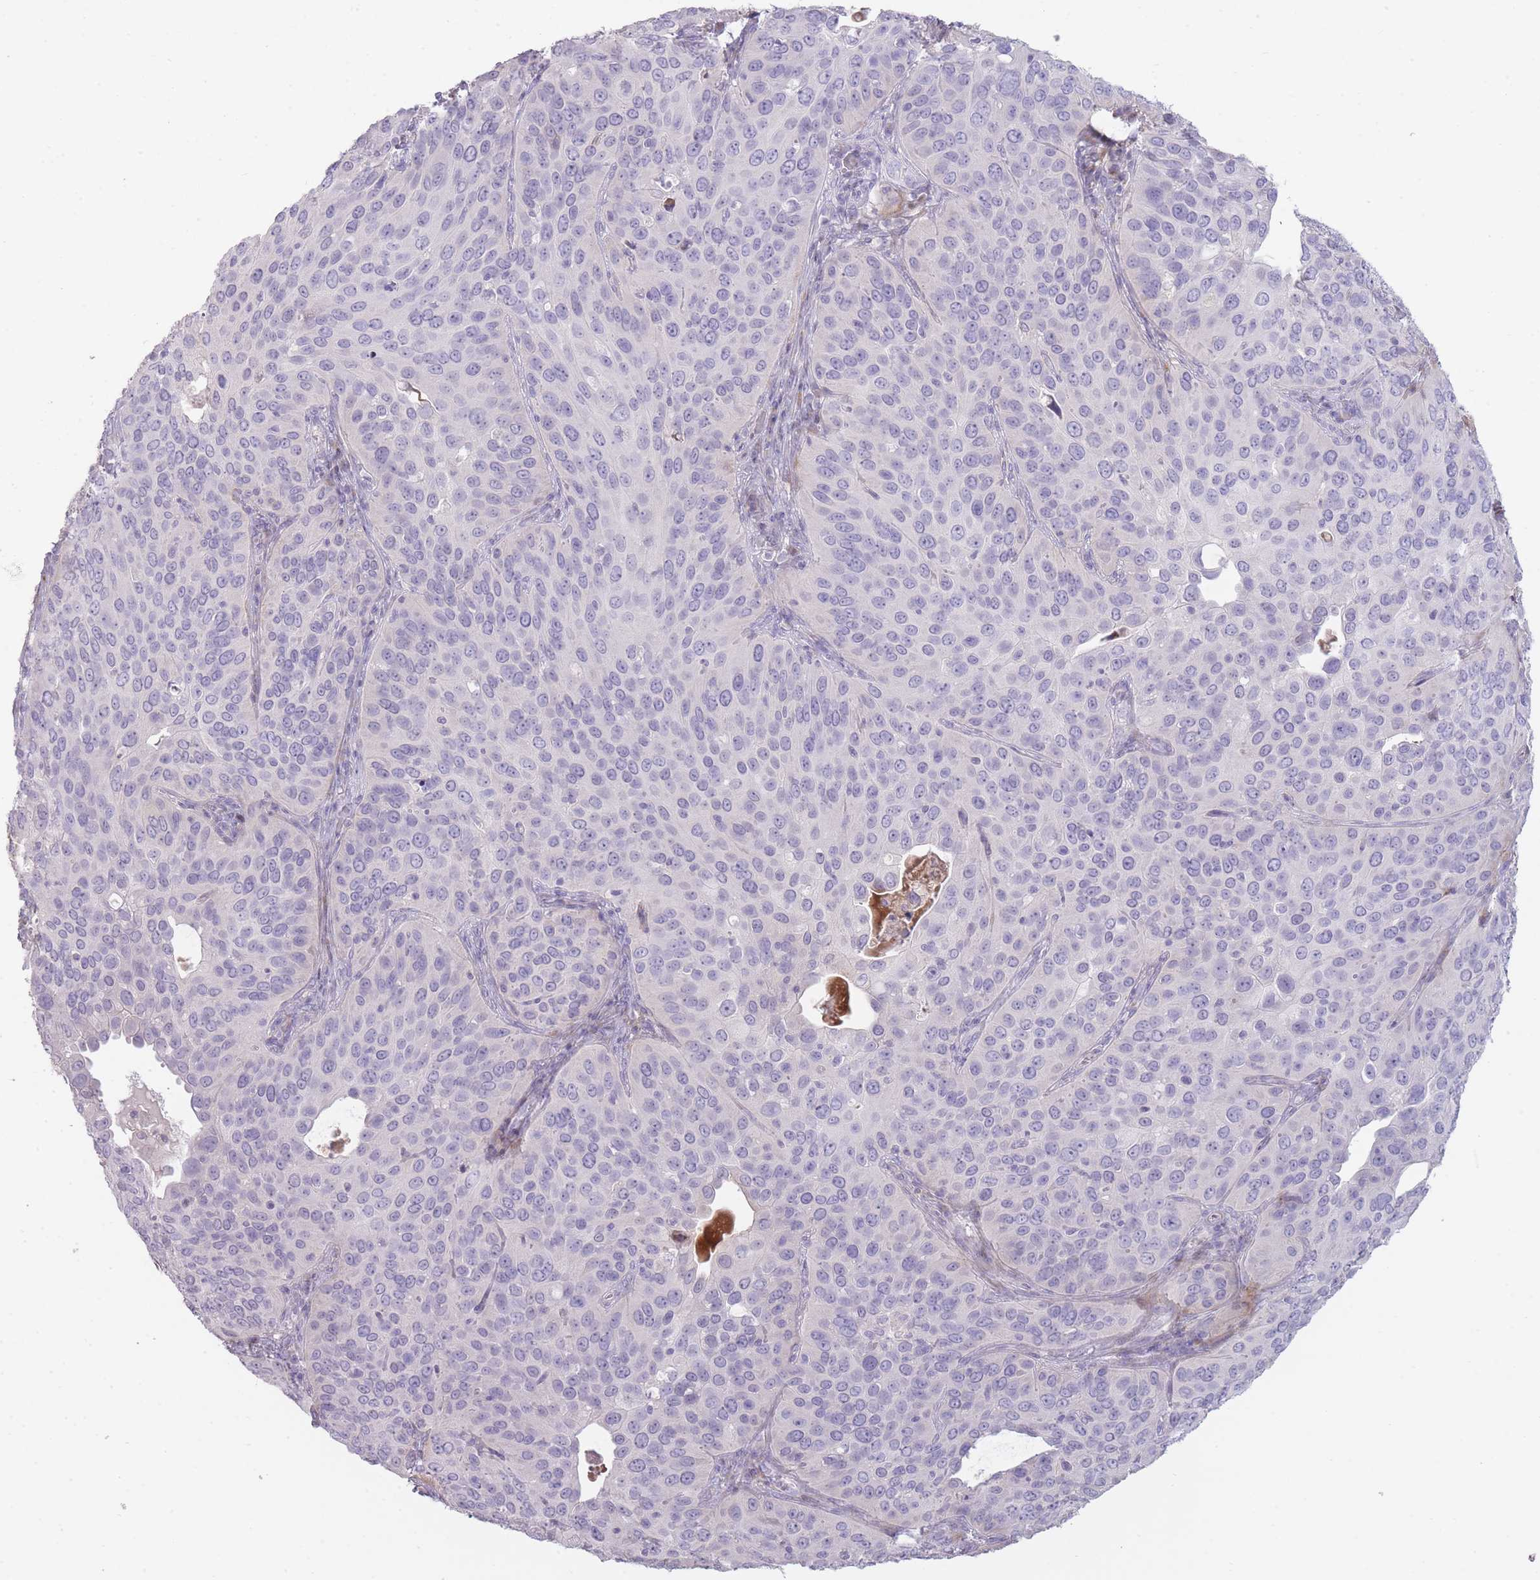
{"staining": {"intensity": "negative", "quantity": "none", "location": "none"}, "tissue": "cervical cancer", "cell_type": "Tumor cells", "image_type": "cancer", "snomed": [{"axis": "morphology", "description": "Squamous cell carcinoma, NOS"}, {"axis": "topography", "description": "Cervix"}], "caption": "There is no significant expression in tumor cells of cervical cancer (squamous cell carcinoma).", "gene": "PPP3R2", "patient": {"sex": "female", "age": 36}}